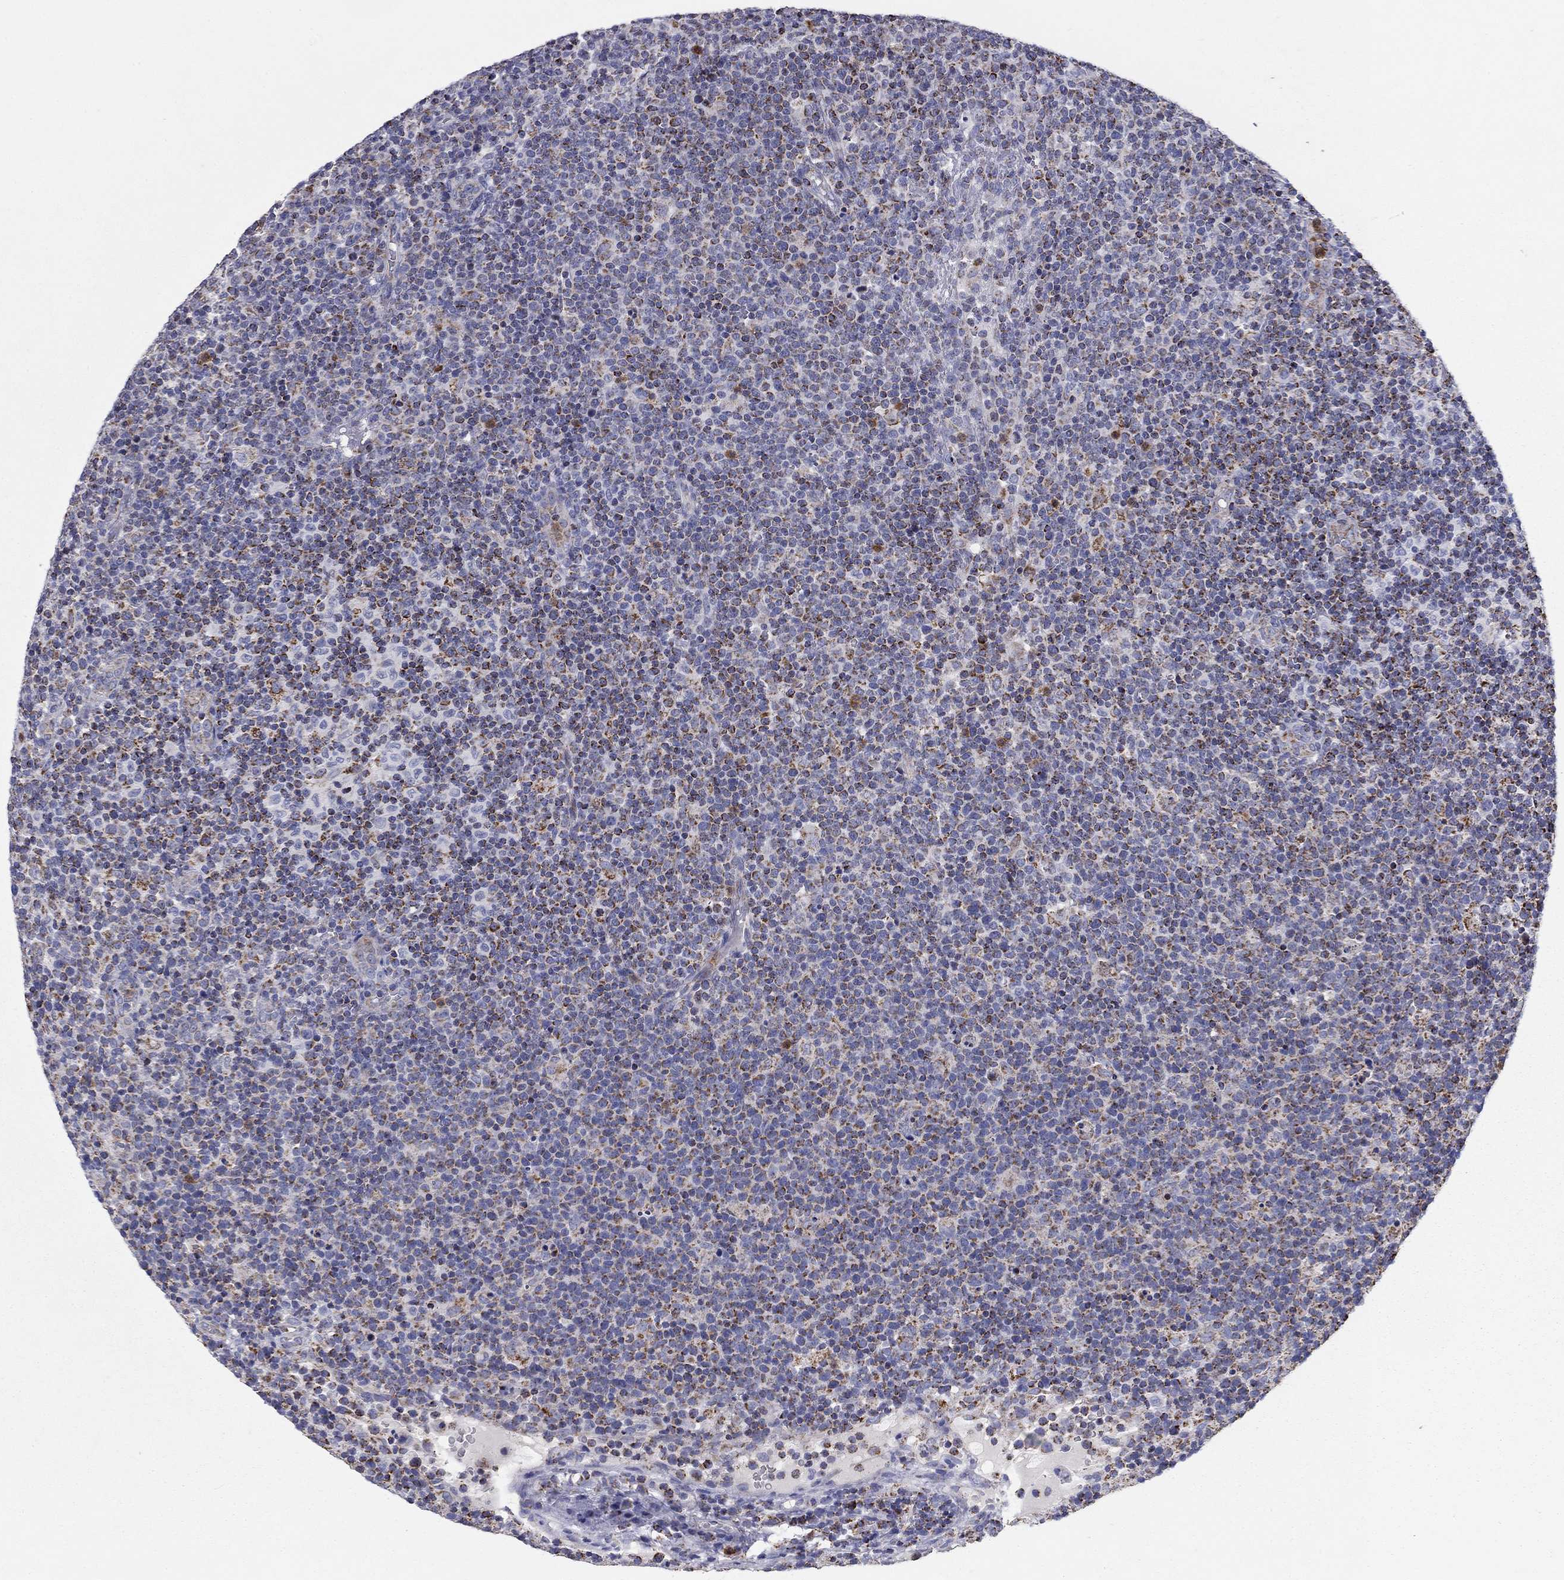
{"staining": {"intensity": "moderate", "quantity": "25%-75%", "location": "cytoplasmic/membranous"}, "tissue": "lymphoma", "cell_type": "Tumor cells", "image_type": "cancer", "snomed": [{"axis": "morphology", "description": "Malignant lymphoma, non-Hodgkin's type, High grade"}, {"axis": "topography", "description": "Lymph node"}], "caption": "Protein staining of lymphoma tissue shows moderate cytoplasmic/membranous staining in approximately 25%-75% of tumor cells. Using DAB (3,3'-diaminobenzidine) (brown) and hematoxylin (blue) stains, captured at high magnification using brightfield microscopy.", "gene": "NDUFA4L2", "patient": {"sex": "male", "age": 61}}